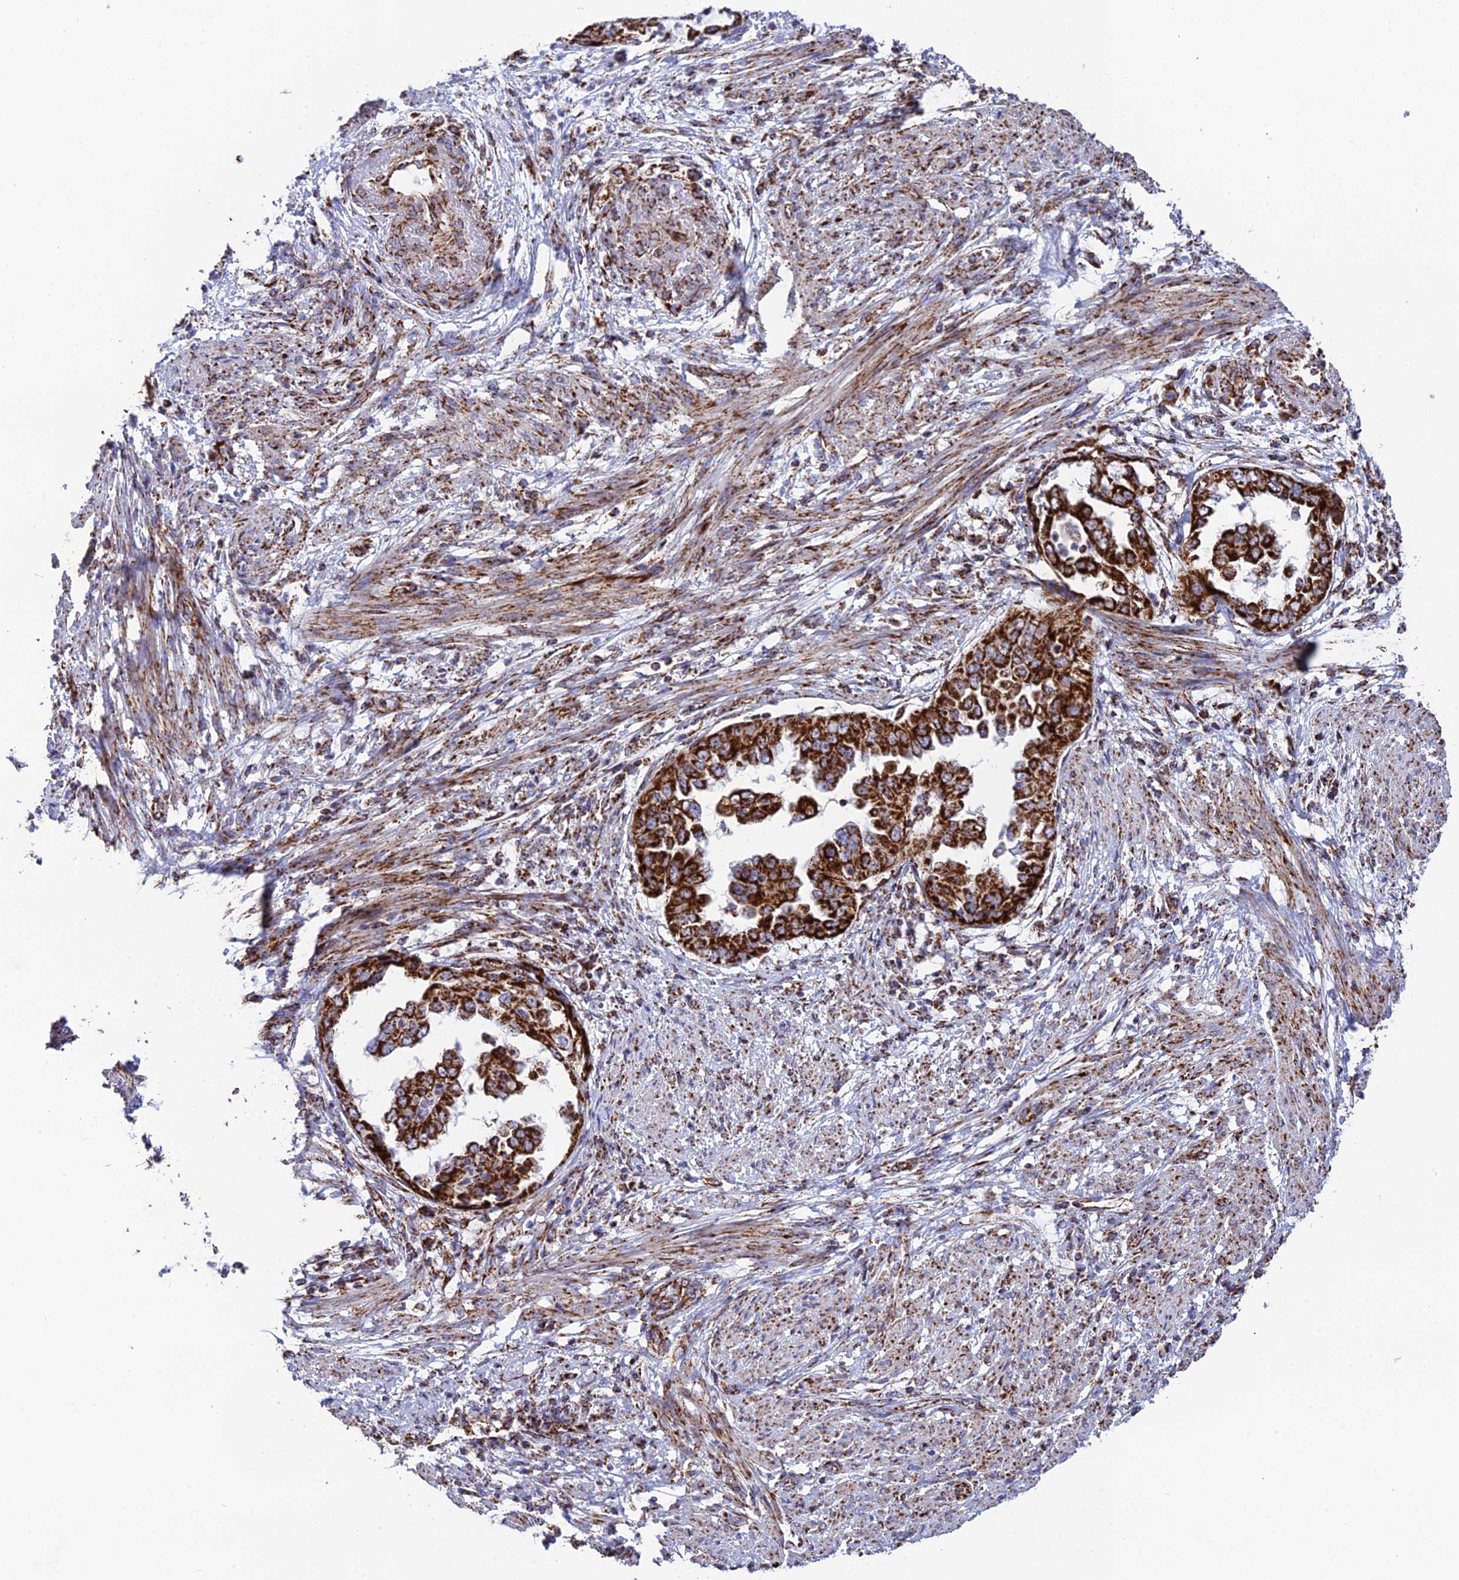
{"staining": {"intensity": "strong", "quantity": ">75%", "location": "cytoplasmic/membranous"}, "tissue": "endometrial cancer", "cell_type": "Tumor cells", "image_type": "cancer", "snomed": [{"axis": "morphology", "description": "Adenocarcinoma, NOS"}, {"axis": "topography", "description": "Endometrium"}], "caption": "Endometrial cancer stained for a protein (brown) reveals strong cytoplasmic/membranous positive staining in approximately >75% of tumor cells.", "gene": "CHCHD3", "patient": {"sex": "female", "age": 85}}